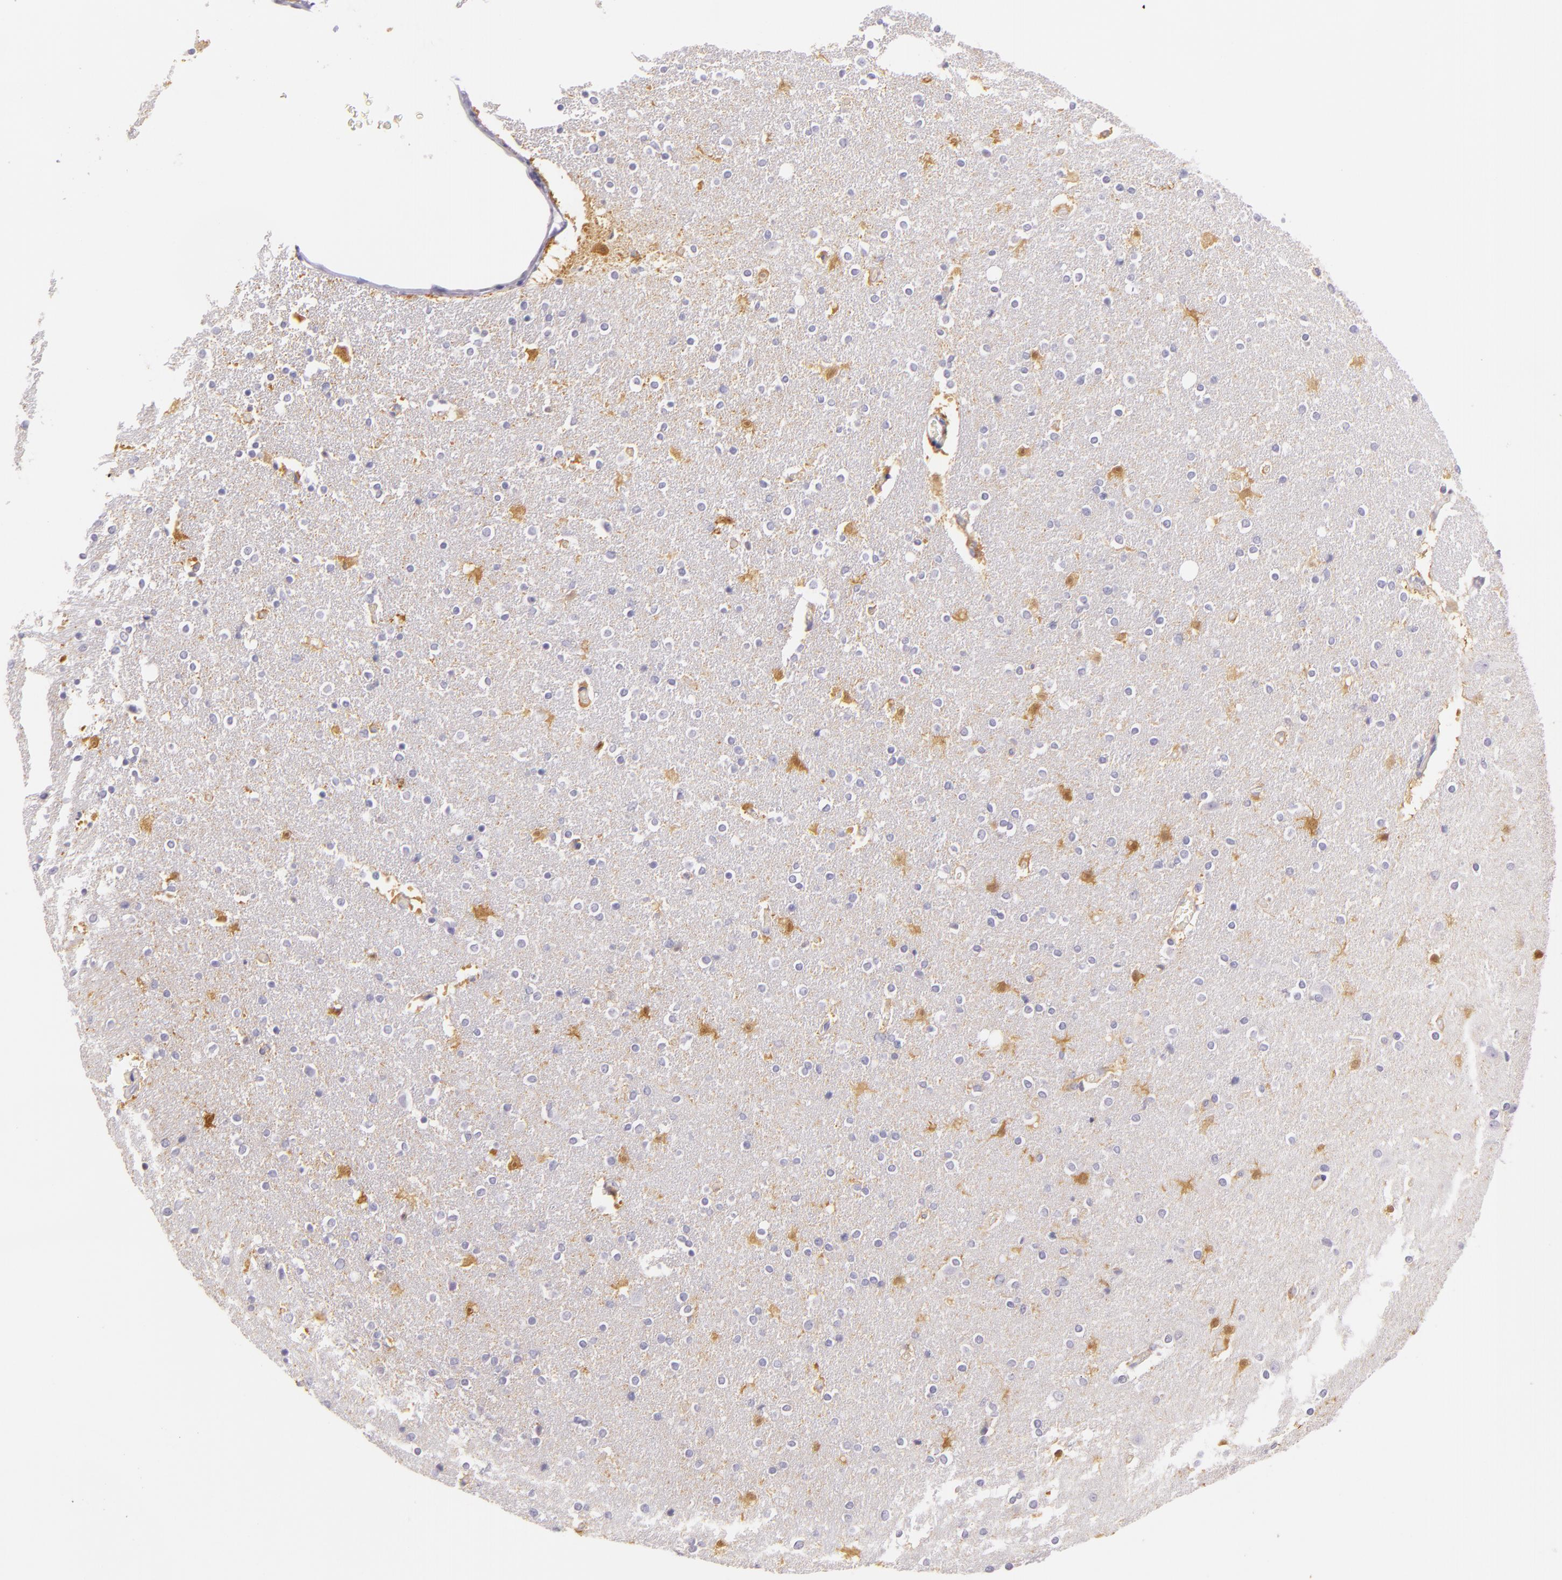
{"staining": {"intensity": "moderate", "quantity": "<25%", "location": "cytoplasmic/membranous"}, "tissue": "caudate", "cell_type": "Glial cells", "image_type": "normal", "snomed": [{"axis": "morphology", "description": "Normal tissue, NOS"}, {"axis": "topography", "description": "Lateral ventricle wall"}], "caption": "IHC staining of normal caudate, which demonstrates low levels of moderate cytoplasmic/membranous expression in about <25% of glial cells indicating moderate cytoplasmic/membranous protein positivity. The staining was performed using DAB (3,3'-diaminobenzidine) (brown) for protein detection and nuclei were counterstained in hematoxylin (blue).", "gene": "CBS", "patient": {"sex": "female", "age": 54}}